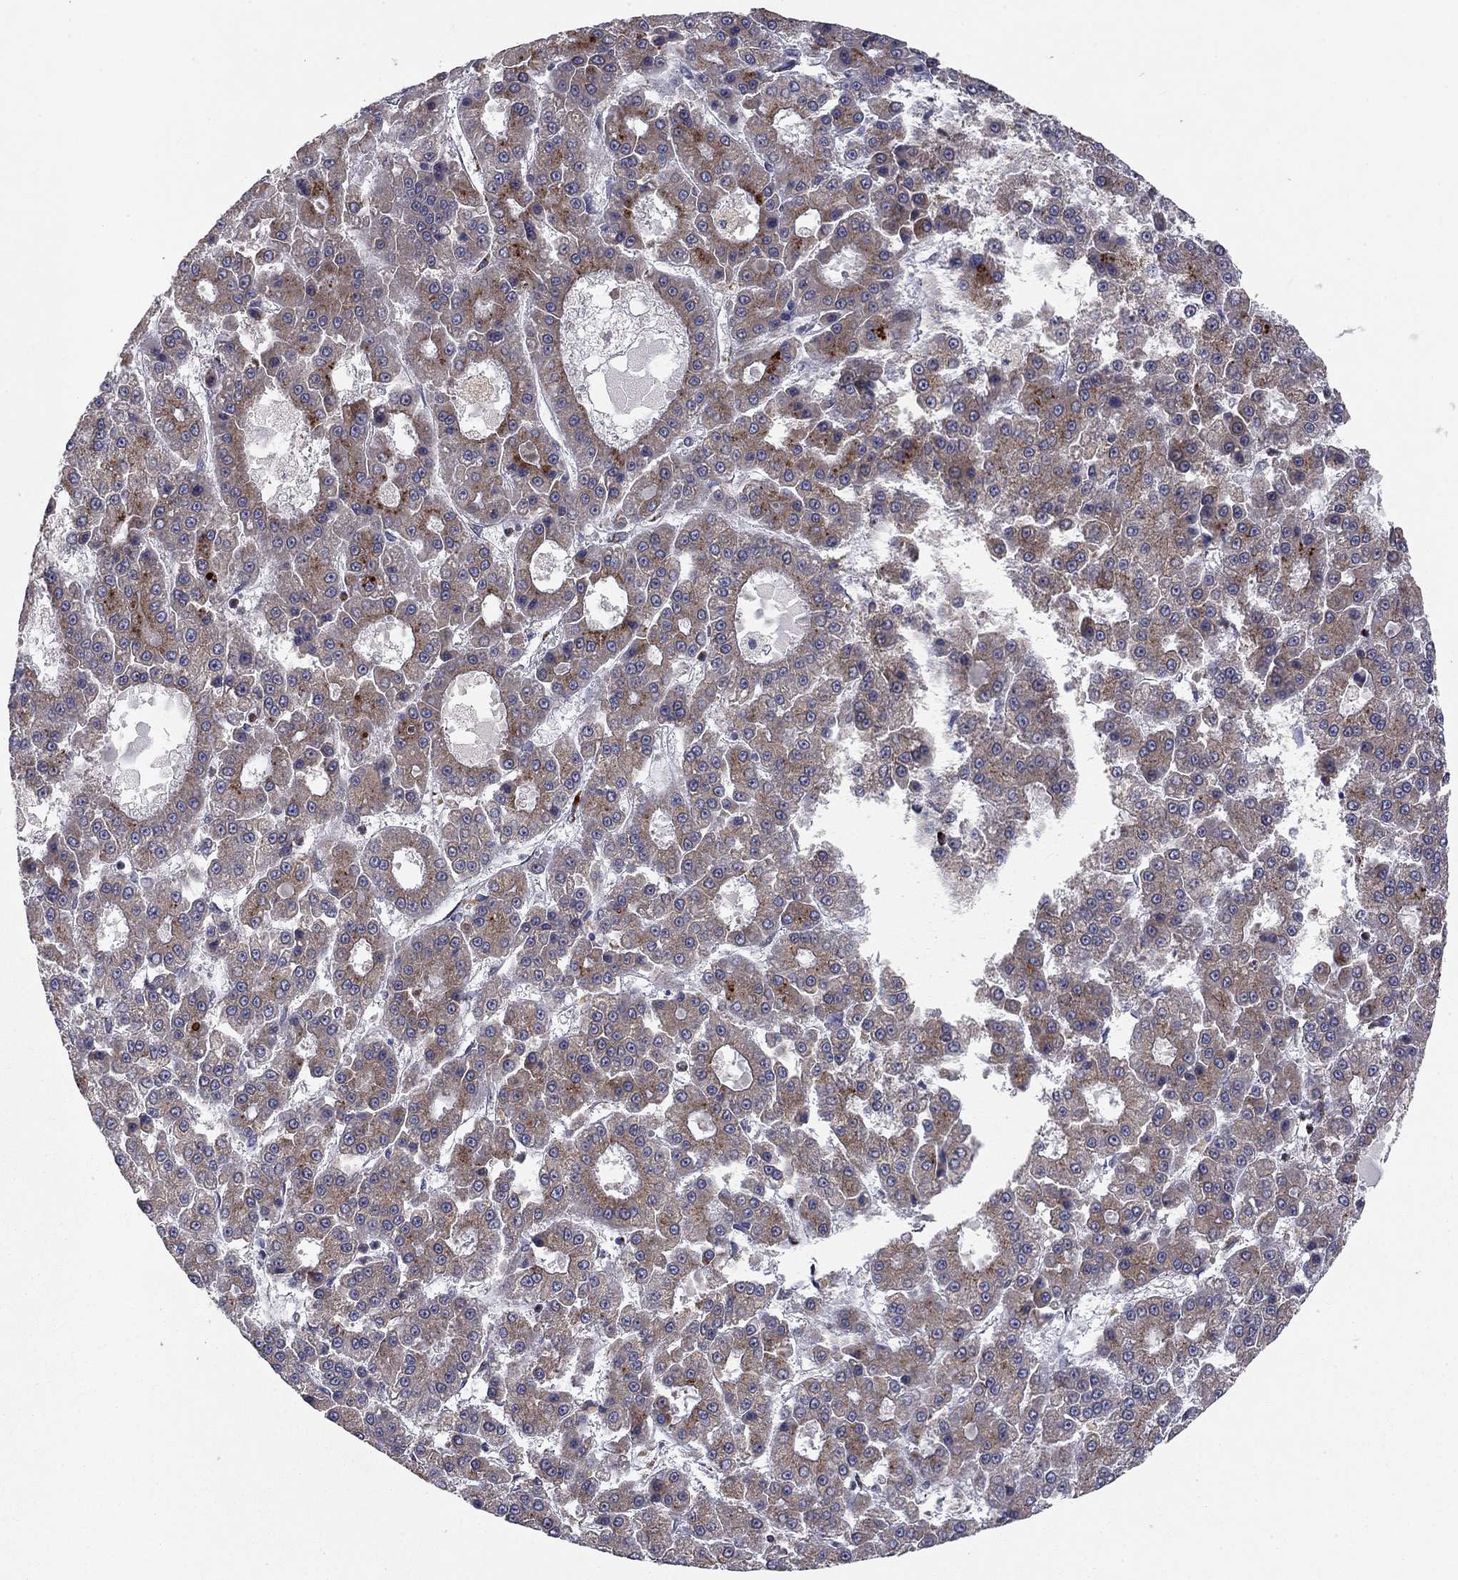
{"staining": {"intensity": "moderate", "quantity": "<25%", "location": "cytoplasmic/membranous"}, "tissue": "liver cancer", "cell_type": "Tumor cells", "image_type": "cancer", "snomed": [{"axis": "morphology", "description": "Carcinoma, Hepatocellular, NOS"}, {"axis": "topography", "description": "Liver"}], "caption": "About <25% of tumor cells in human hepatocellular carcinoma (liver) show moderate cytoplasmic/membranous protein expression as visualized by brown immunohistochemical staining.", "gene": "YIF1A", "patient": {"sex": "male", "age": 70}}